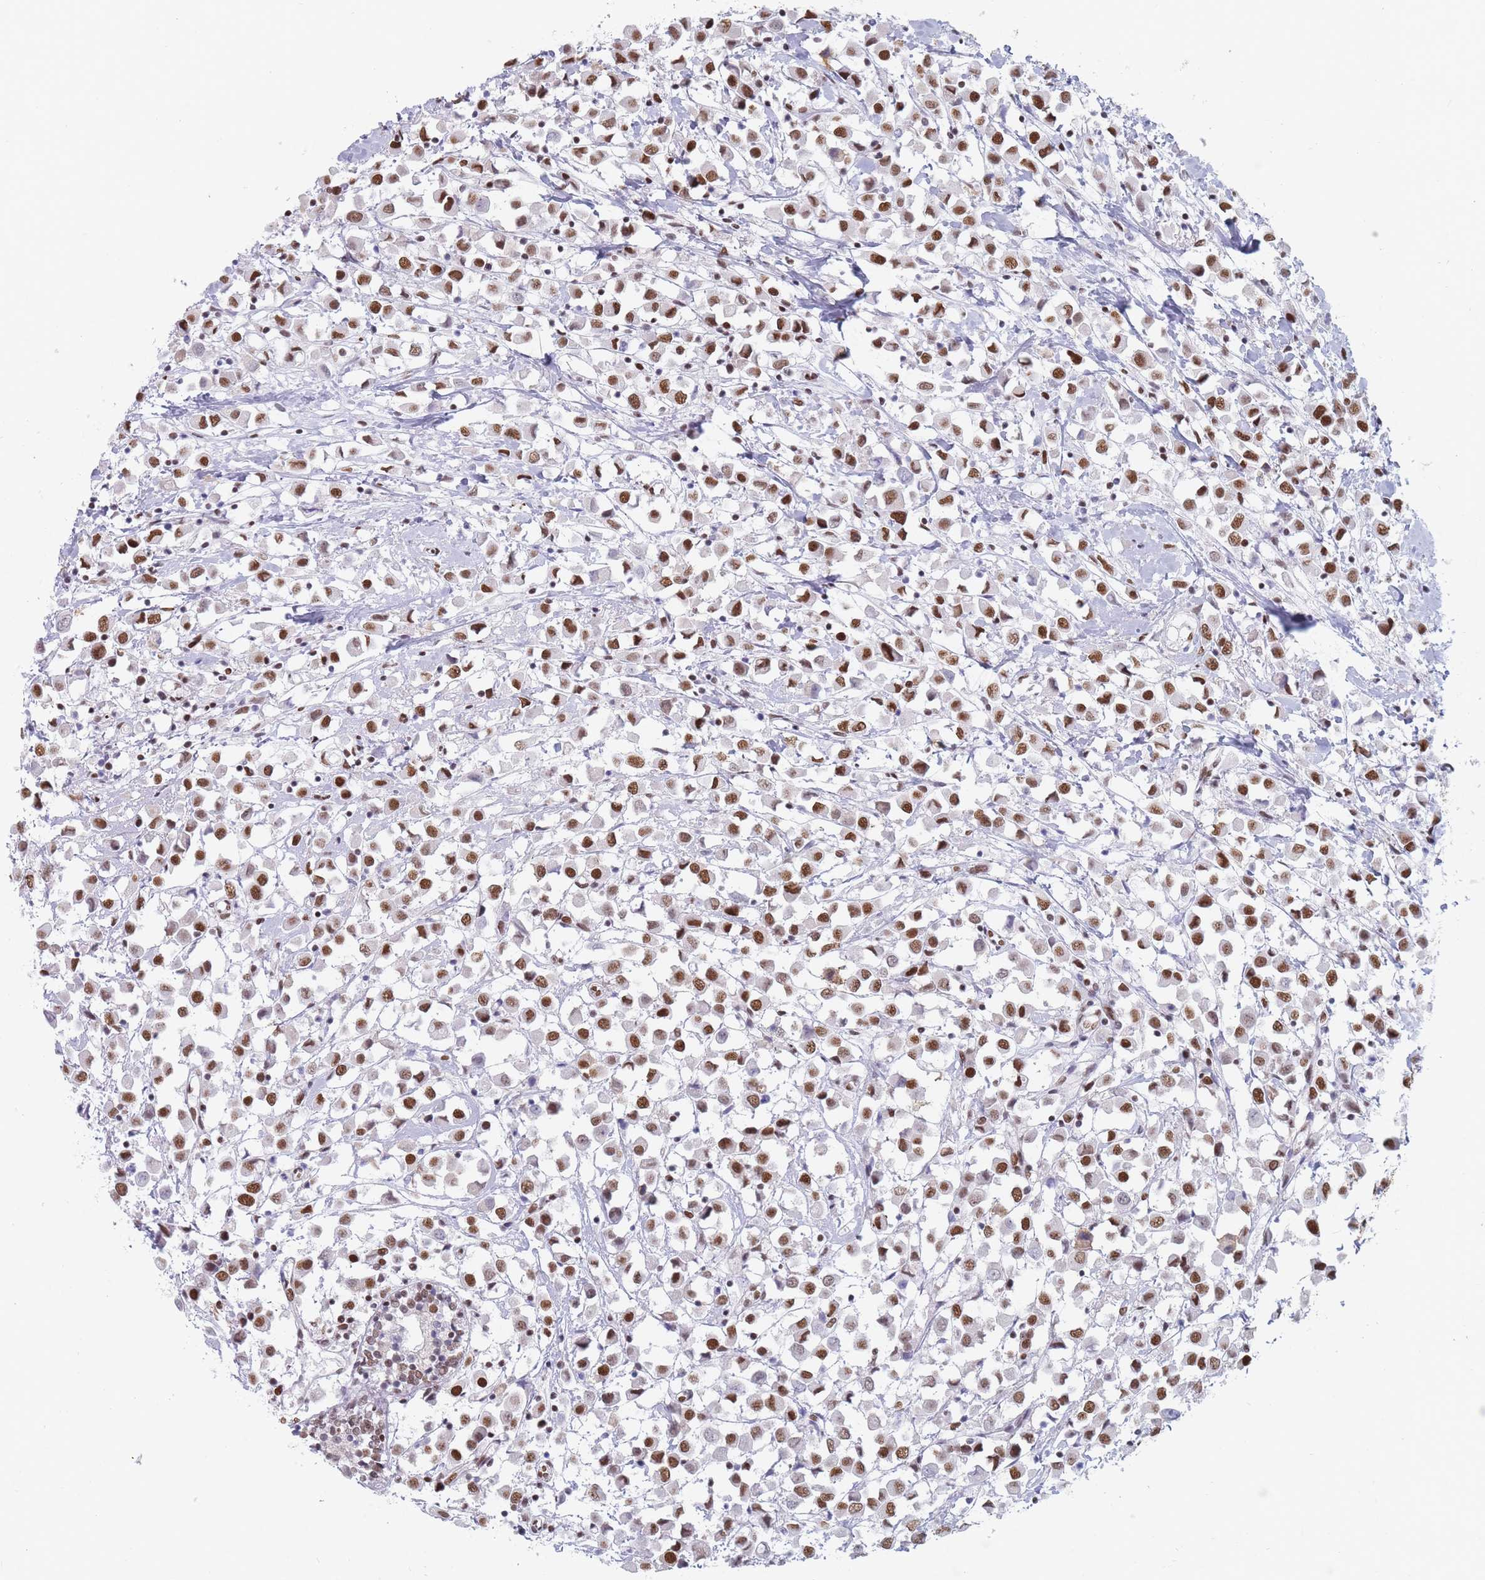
{"staining": {"intensity": "moderate", "quantity": ">75%", "location": "nuclear"}, "tissue": "breast cancer", "cell_type": "Tumor cells", "image_type": "cancer", "snomed": [{"axis": "morphology", "description": "Duct carcinoma"}, {"axis": "topography", "description": "Breast"}], "caption": "A micrograph of human breast infiltrating ductal carcinoma stained for a protein demonstrates moderate nuclear brown staining in tumor cells.", "gene": "SAFB2", "patient": {"sex": "female", "age": 61}}